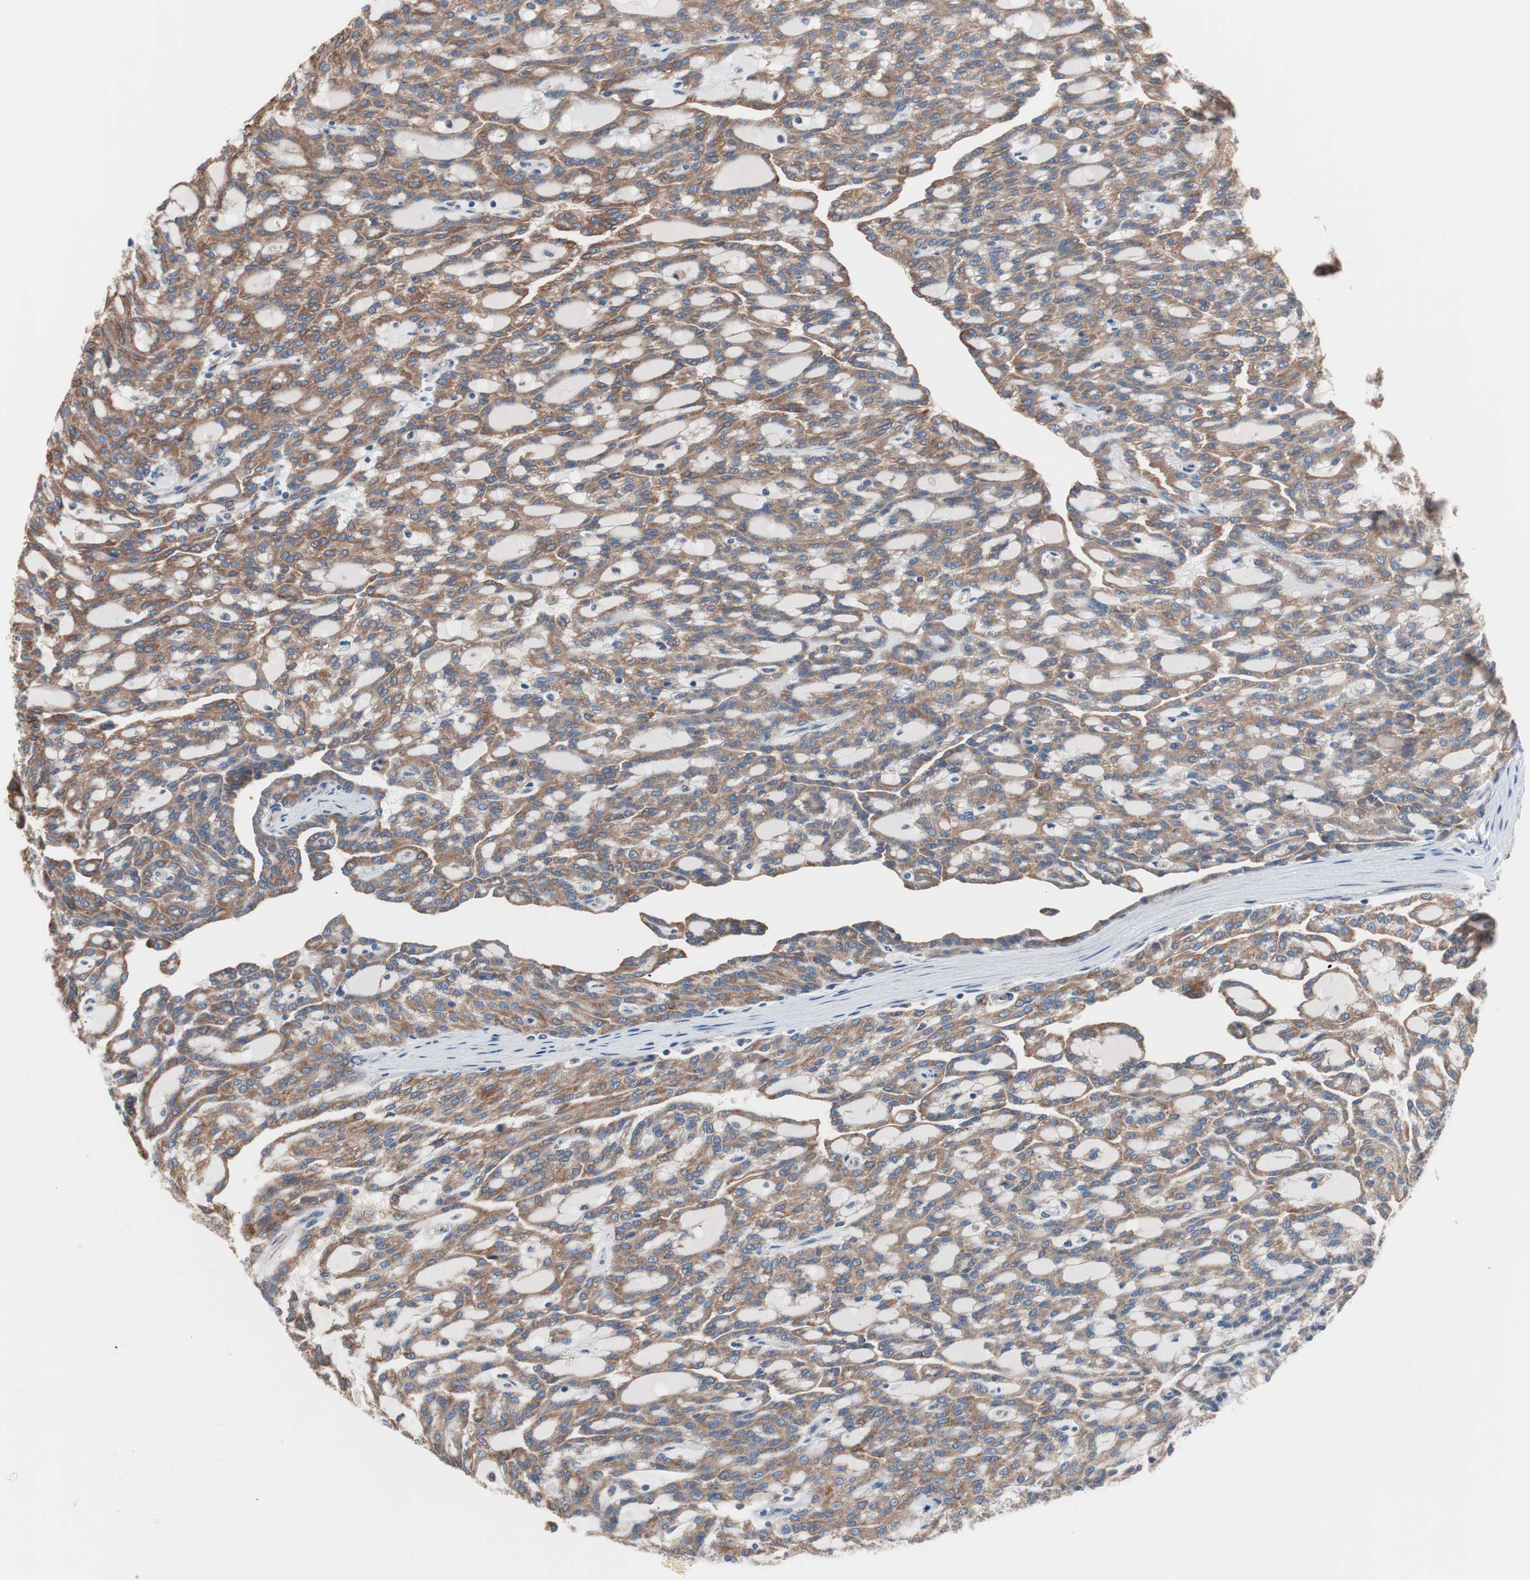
{"staining": {"intensity": "moderate", "quantity": ">75%", "location": "cytoplasmic/membranous"}, "tissue": "renal cancer", "cell_type": "Tumor cells", "image_type": "cancer", "snomed": [{"axis": "morphology", "description": "Adenocarcinoma, NOS"}, {"axis": "topography", "description": "Kidney"}], "caption": "Protein staining demonstrates moderate cytoplasmic/membranous expression in approximately >75% of tumor cells in renal cancer (adenocarcinoma). The staining was performed using DAB, with brown indicating positive protein expression. Nuclei are stained blue with hematoxylin.", "gene": "SLC27A4", "patient": {"sex": "male", "age": 63}}